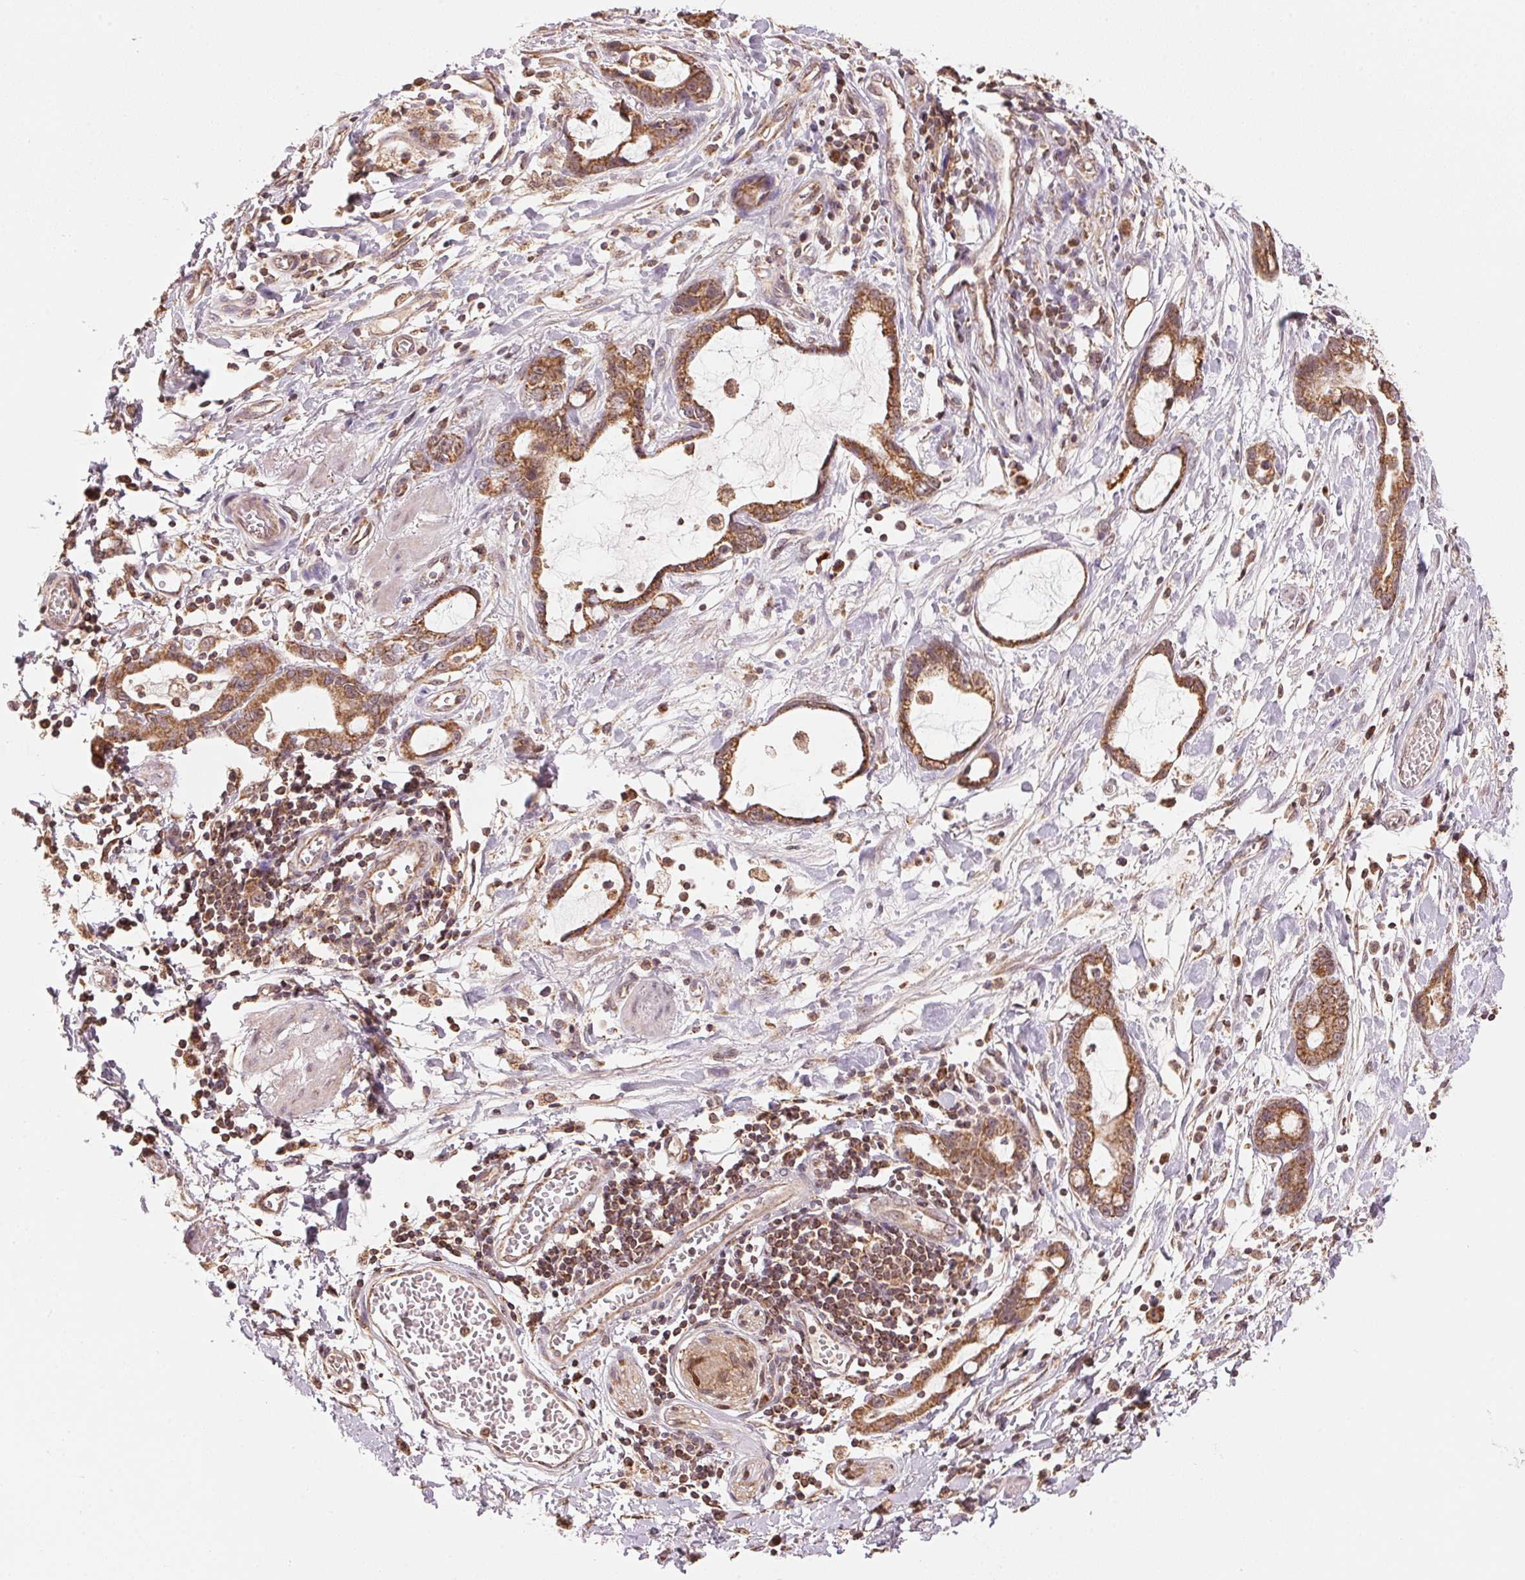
{"staining": {"intensity": "moderate", "quantity": ">75%", "location": "cytoplasmic/membranous"}, "tissue": "stomach cancer", "cell_type": "Tumor cells", "image_type": "cancer", "snomed": [{"axis": "morphology", "description": "Adenocarcinoma, NOS"}, {"axis": "topography", "description": "Stomach"}], "caption": "Immunohistochemical staining of human stomach adenocarcinoma reveals medium levels of moderate cytoplasmic/membranous staining in approximately >75% of tumor cells. The staining is performed using DAB brown chromogen to label protein expression. The nuclei are counter-stained blue using hematoxylin.", "gene": "ARHGAP6", "patient": {"sex": "male", "age": 55}}